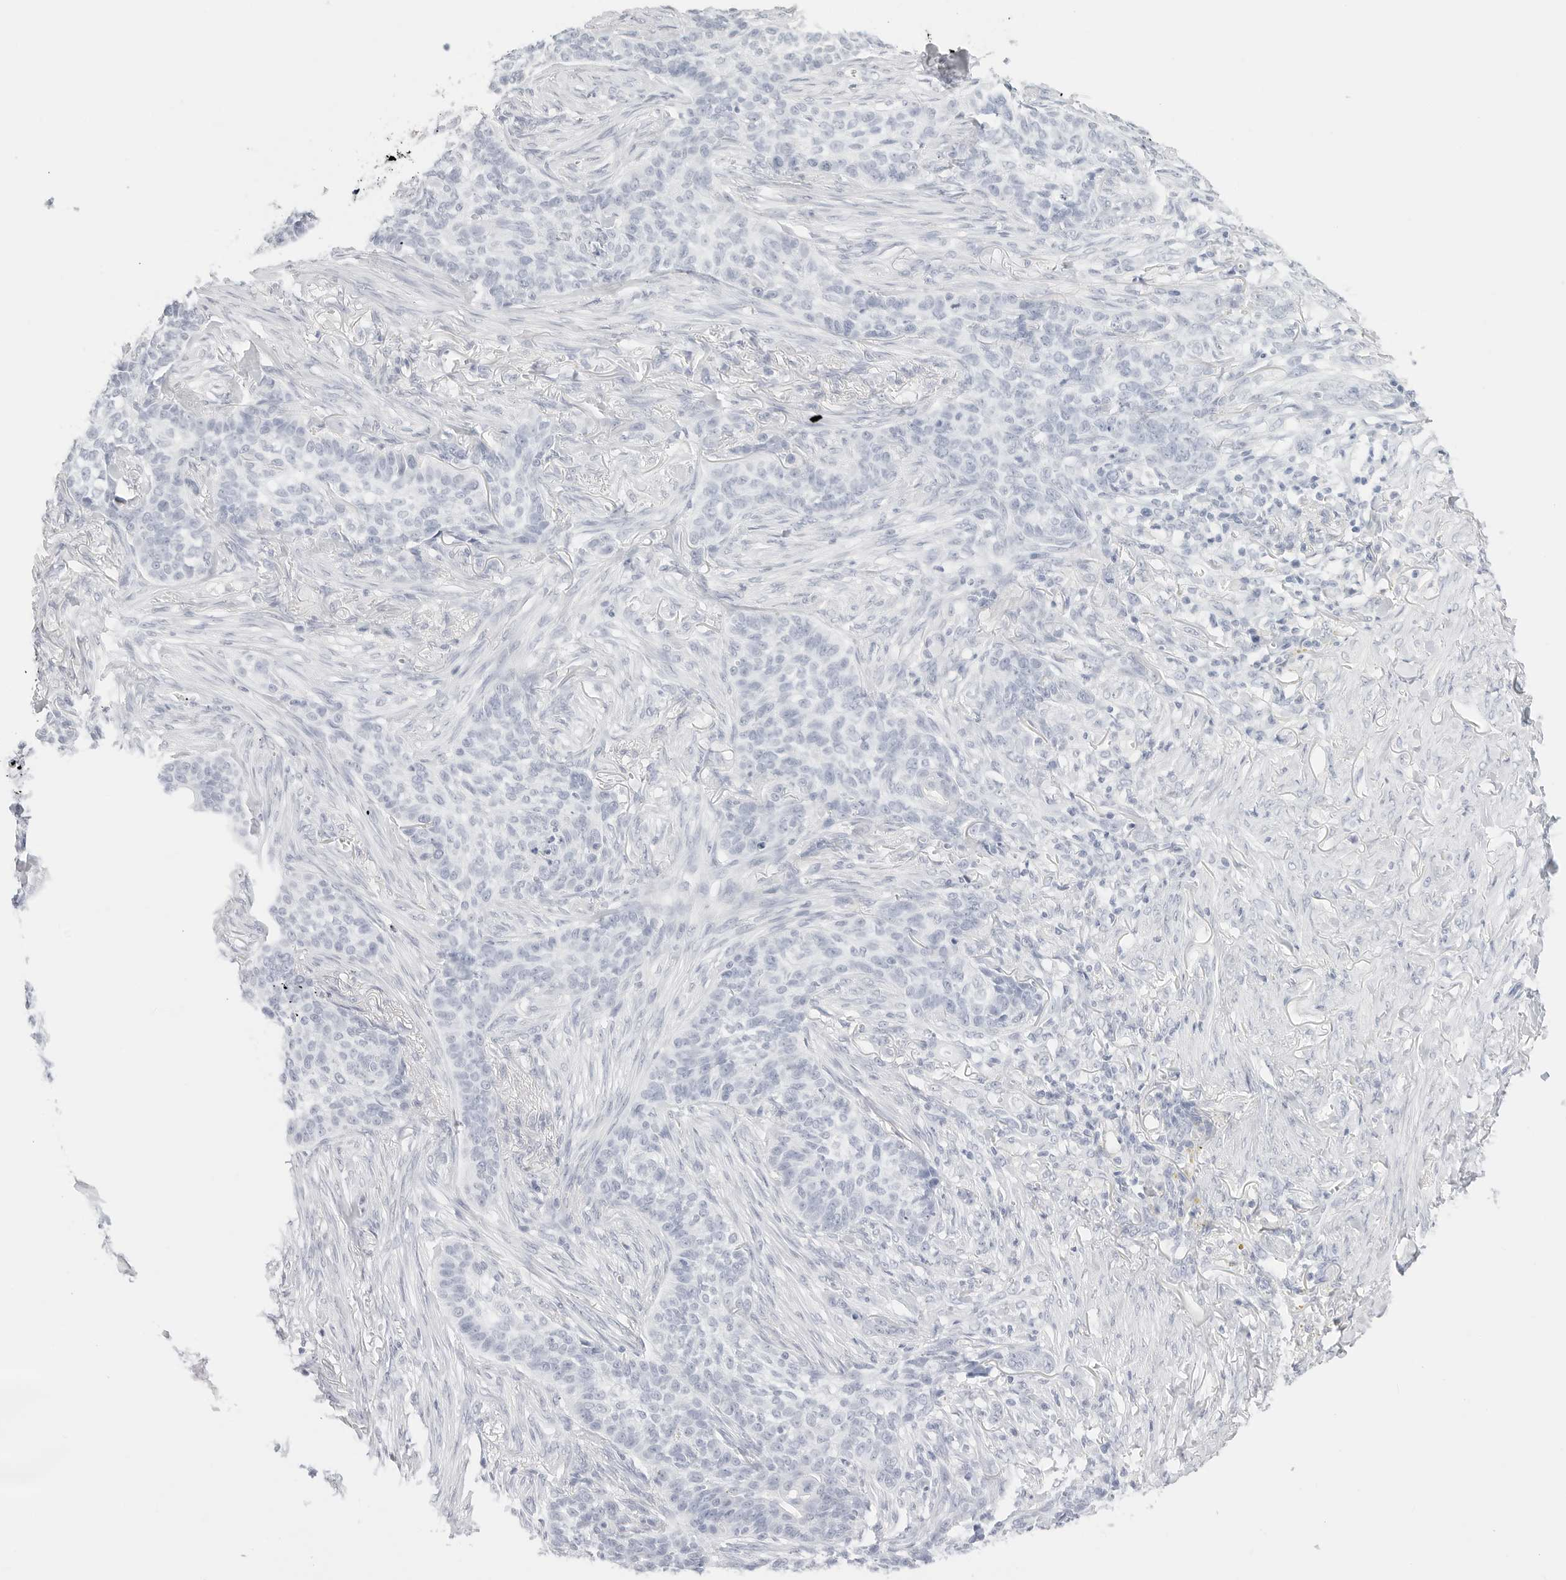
{"staining": {"intensity": "negative", "quantity": "none", "location": "none"}, "tissue": "skin cancer", "cell_type": "Tumor cells", "image_type": "cancer", "snomed": [{"axis": "morphology", "description": "Basal cell carcinoma"}, {"axis": "topography", "description": "Skin"}], "caption": "Immunohistochemistry (IHC) of human skin cancer shows no positivity in tumor cells.", "gene": "TFF2", "patient": {"sex": "male", "age": 85}}